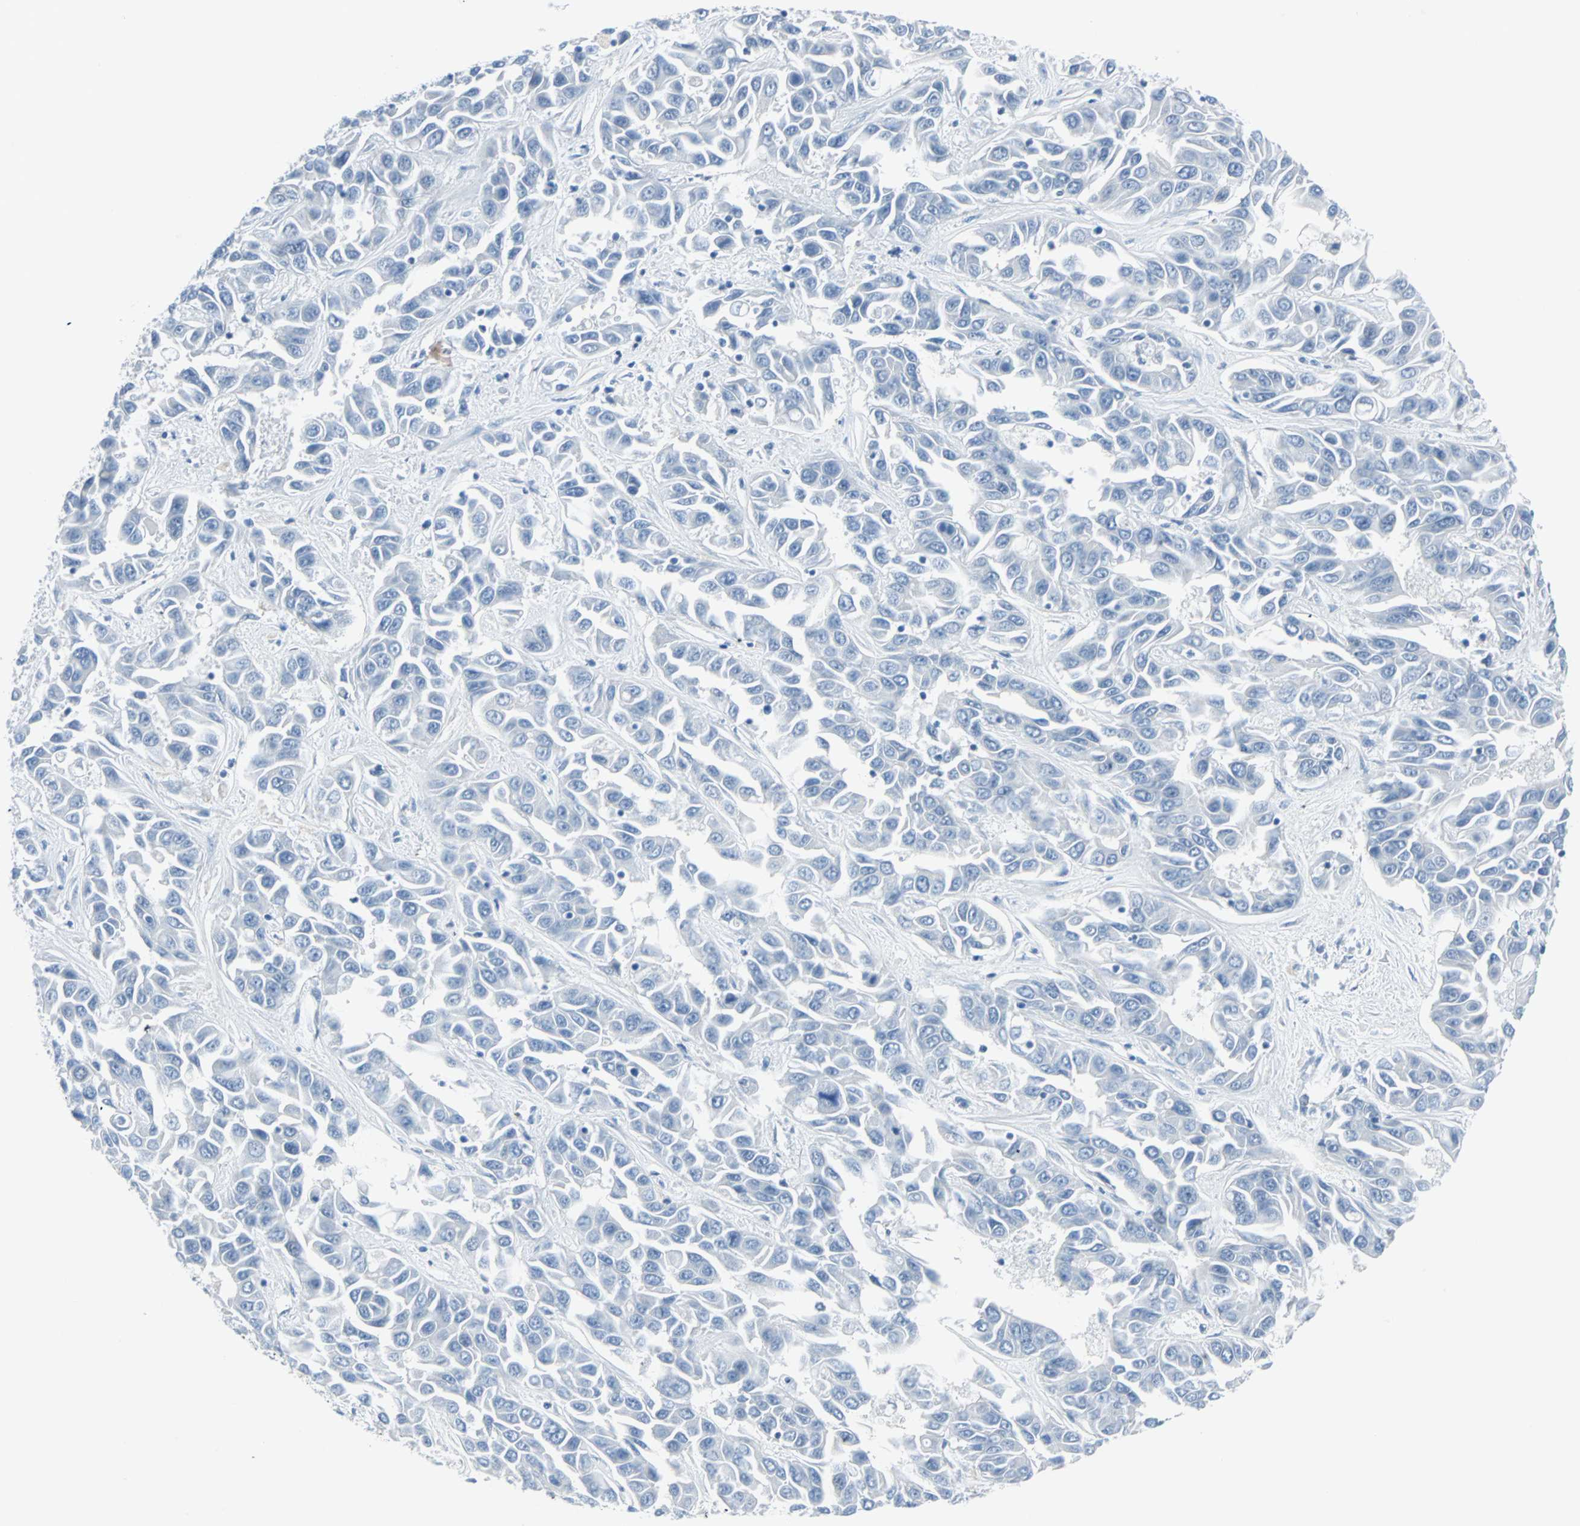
{"staining": {"intensity": "negative", "quantity": "none", "location": "none"}, "tissue": "liver cancer", "cell_type": "Tumor cells", "image_type": "cancer", "snomed": [{"axis": "morphology", "description": "Cholangiocarcinoma"}, {"axis": "topography", "description": "Liver"}], "caption": "Protein analysis of liver cancer shows no significant staining in tumor cells.", "gene": "STX1A", "patient": {"sex": "female", "age": 52}}